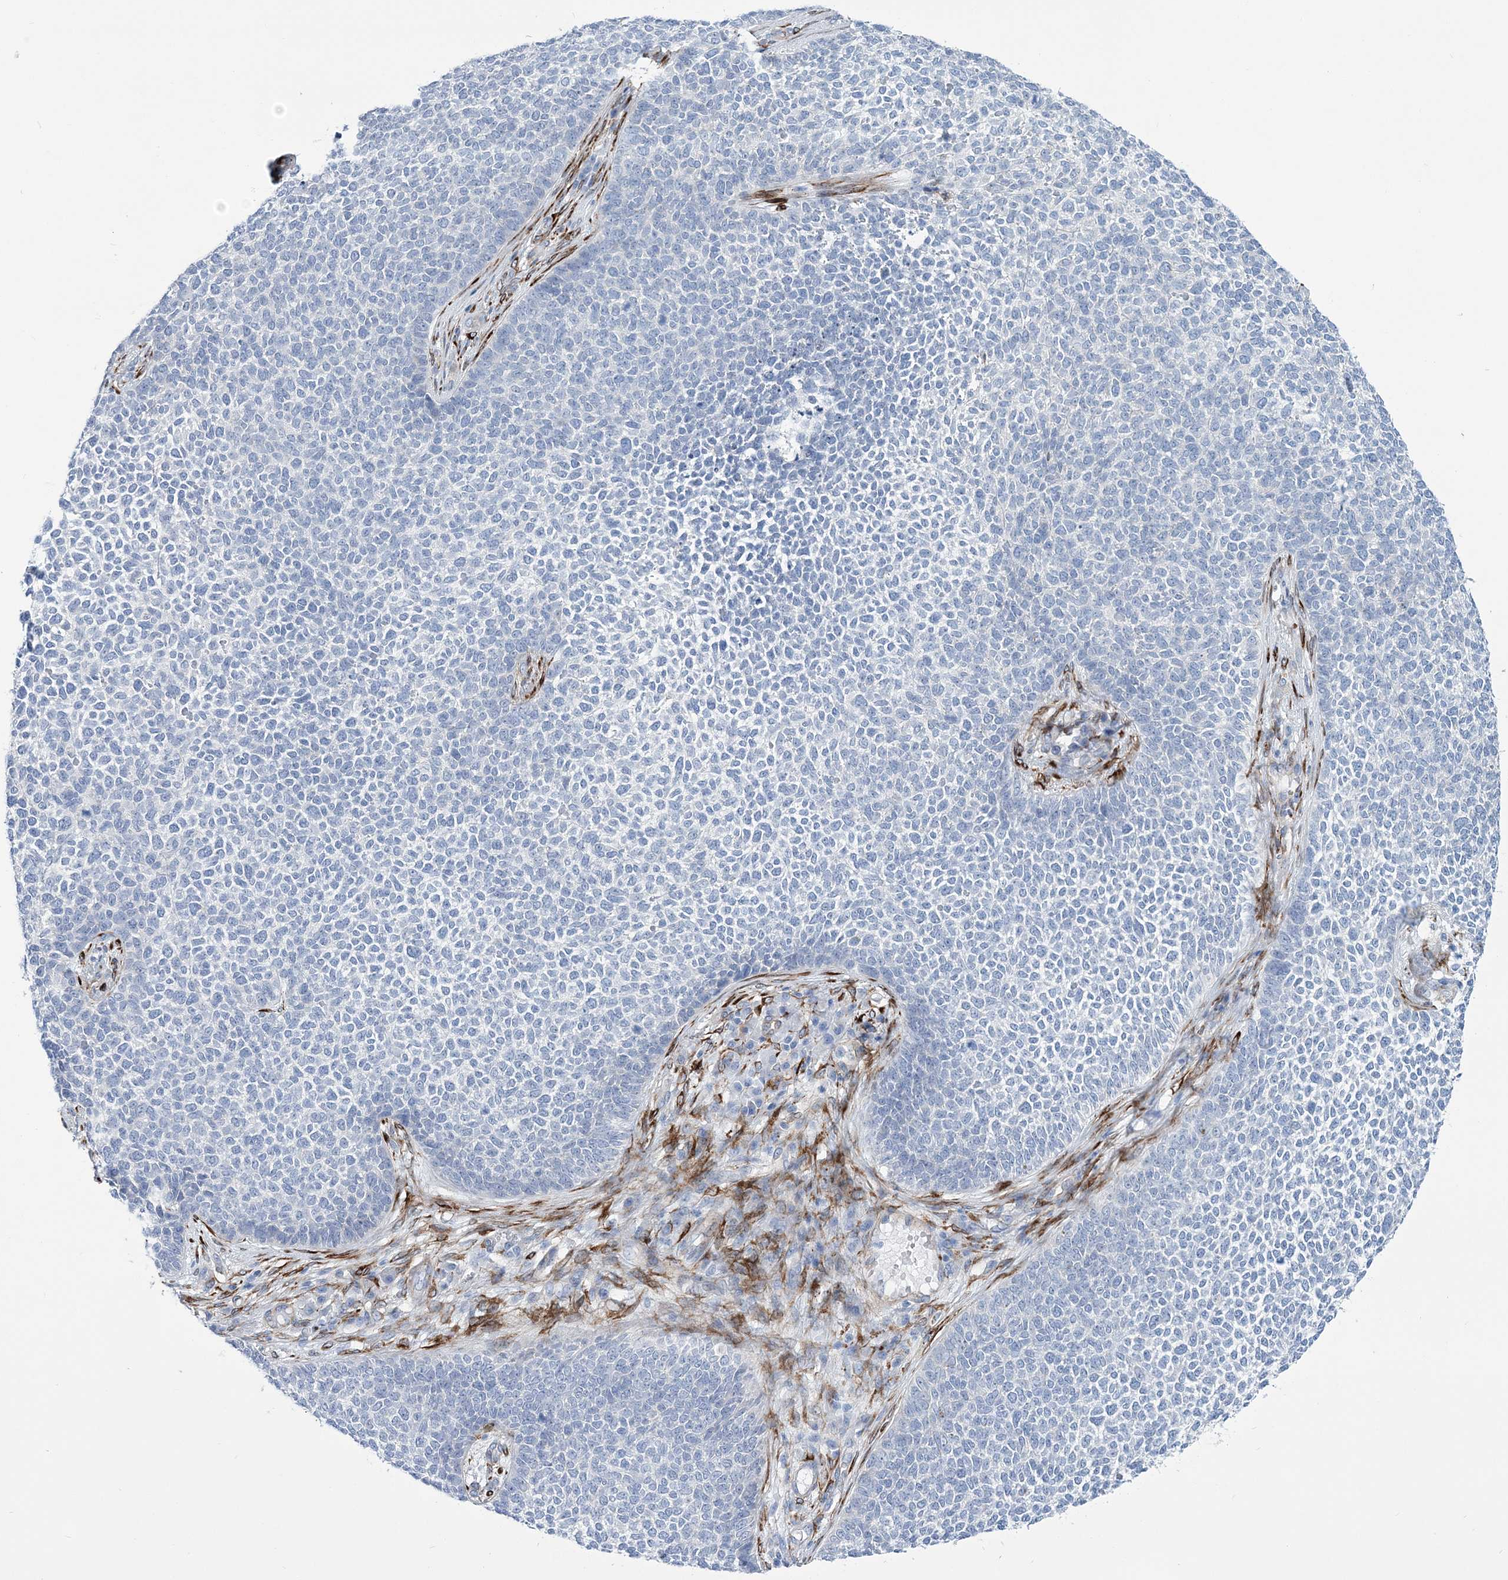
{"staining": {"intensity": "negative", "quantity": "none", "location": "none"}, "tissue": "skin cancer", "cell_type": "Tumor cells", "image_type": "cancer", "snomed": [{"axis": "morphology", "description": "Basal cell carcinoma"}, {"axis": "topography", "description": "Skin"}], "caption": "Immunohistochemistry (IHC) histopathology image of neoplastic tissue: skin cancer (basal cell carcinoma) stained with DAB (3,3'-diaminobenzidine) shows no significant protein expression in tumor cells. (Stains: DAB (3,3'-diaminobenzidine) immunohistochemistry (IHC) with hematoxylin counter stain, Microscopy: brightfield microscopy at high magnification).", "gene": "RAB11FIP5", "patient": {"sex": "female", "age": 84}}